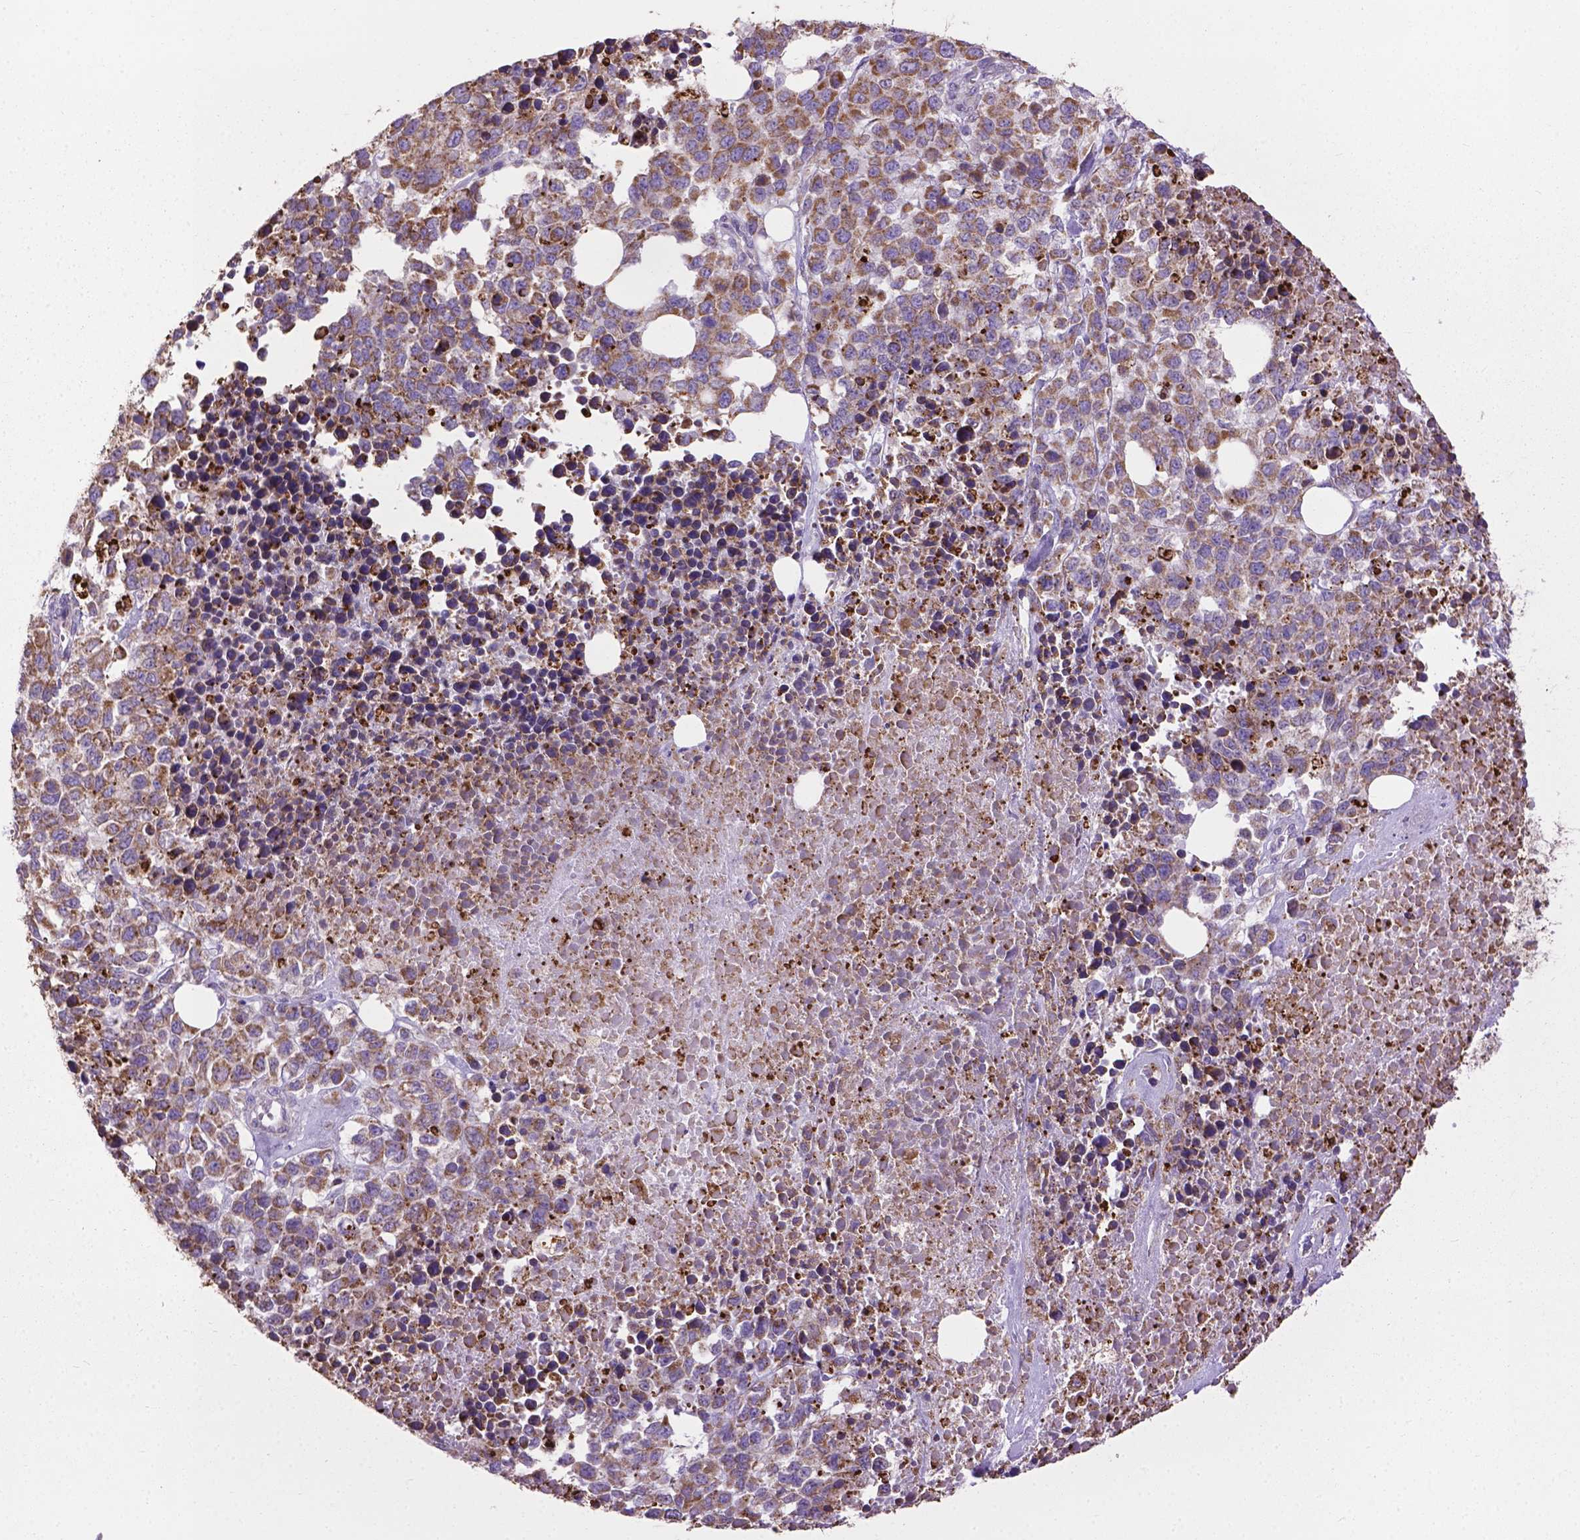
{"staining": {"intensity": "moderate", "quantity": ">75%", "location": "cytoplasmic/membranous"}, "tissue": "melanoma", "cell_type": "Tumor cells", "image_type": "cancer", "snomed": [{"axis": "morphology", "description": "Malignant melanoma, Metastatic site"}, {"axis": "topography", "description": "Skin"}], "caption": "This is an image of immunohistochemistry (IHC) staining of melanoma, which shows moderate staining in the cytoplasmic/membranous of tumor cells.", "gene": "VDAC1", "patient": {"sex": "male", "age": 84}}